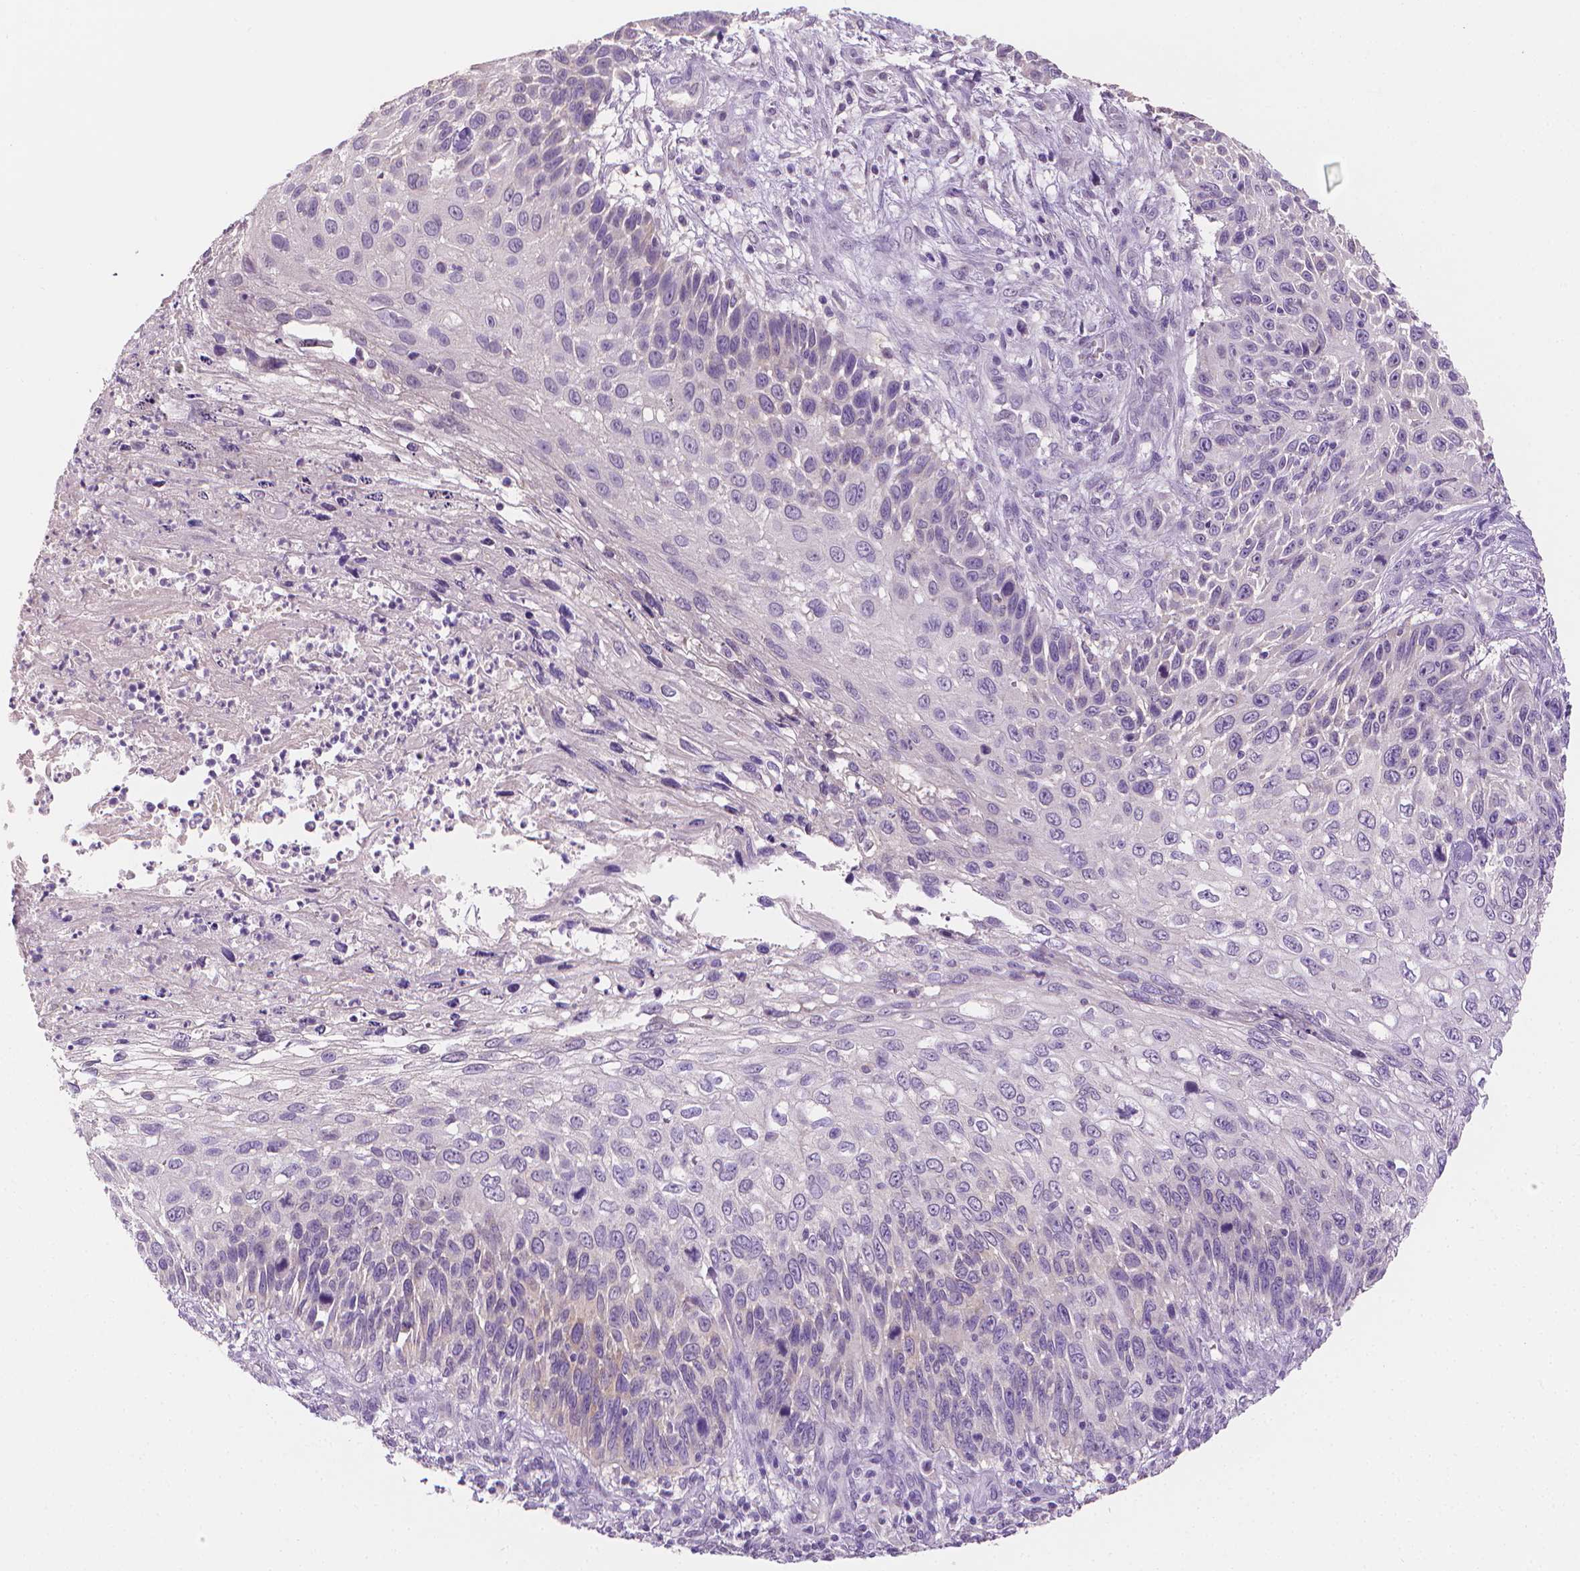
{"staining": {"intensity": "negative", "quantity": "none", "location": "none"}, "tissue": "skin cancer", "cell_type": "Tumor cells", "image_type": "cancer", "snomed": [{"axis": "morphology", "description": "Squamous cell carcinoma, NOS"}, {"axis": "topography", "description": "Skin"}], "caption": "A histopathology image of squamous cell carcinoma (skin) stained for a protein shows no brown staining in tumor cells.", "gene": "FASN", "patient": {"sex": "male", "age": 92}}